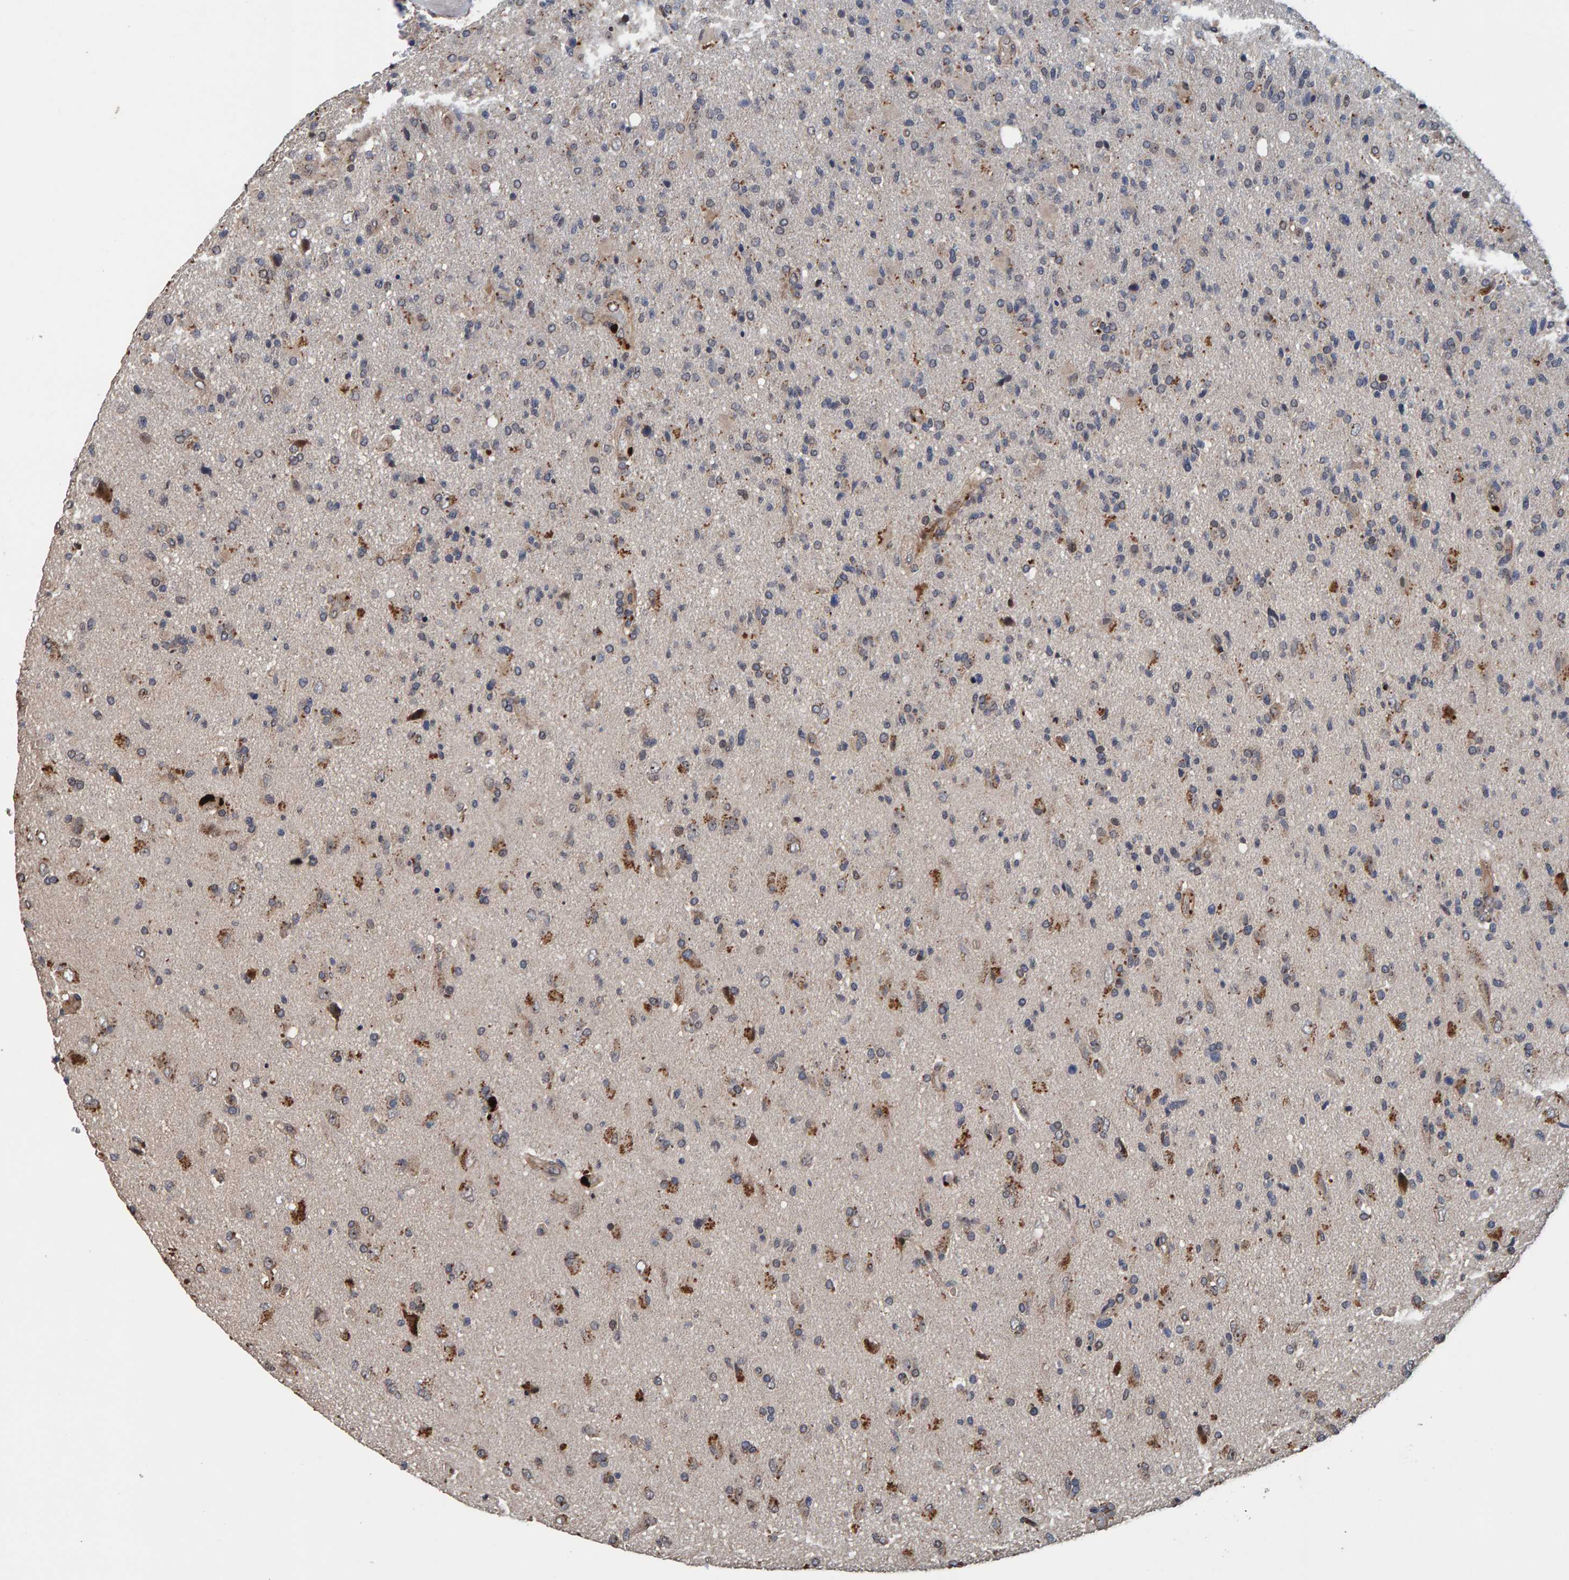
{"staining": {"intensity": "weak", "quantity": "<25%", "location": "cytoplasmic/membranous"}, "tissue": "glioma", "cell_type": "Tumor cells", "image_type": "cancer", "snomed": [{"axis": "morphology", "description": "Glioma, malignant, High grade"}, {"axis": "topography", "description": "Brain"}], "caption": "Immunohistochemical staining of glioma reveals no significant staining in tumor cells. (DAB IHC visualized using brightfield microscopy, high magnification).", "gene": "CCDC25", "patient": {"sex": "male", "age": 72}}